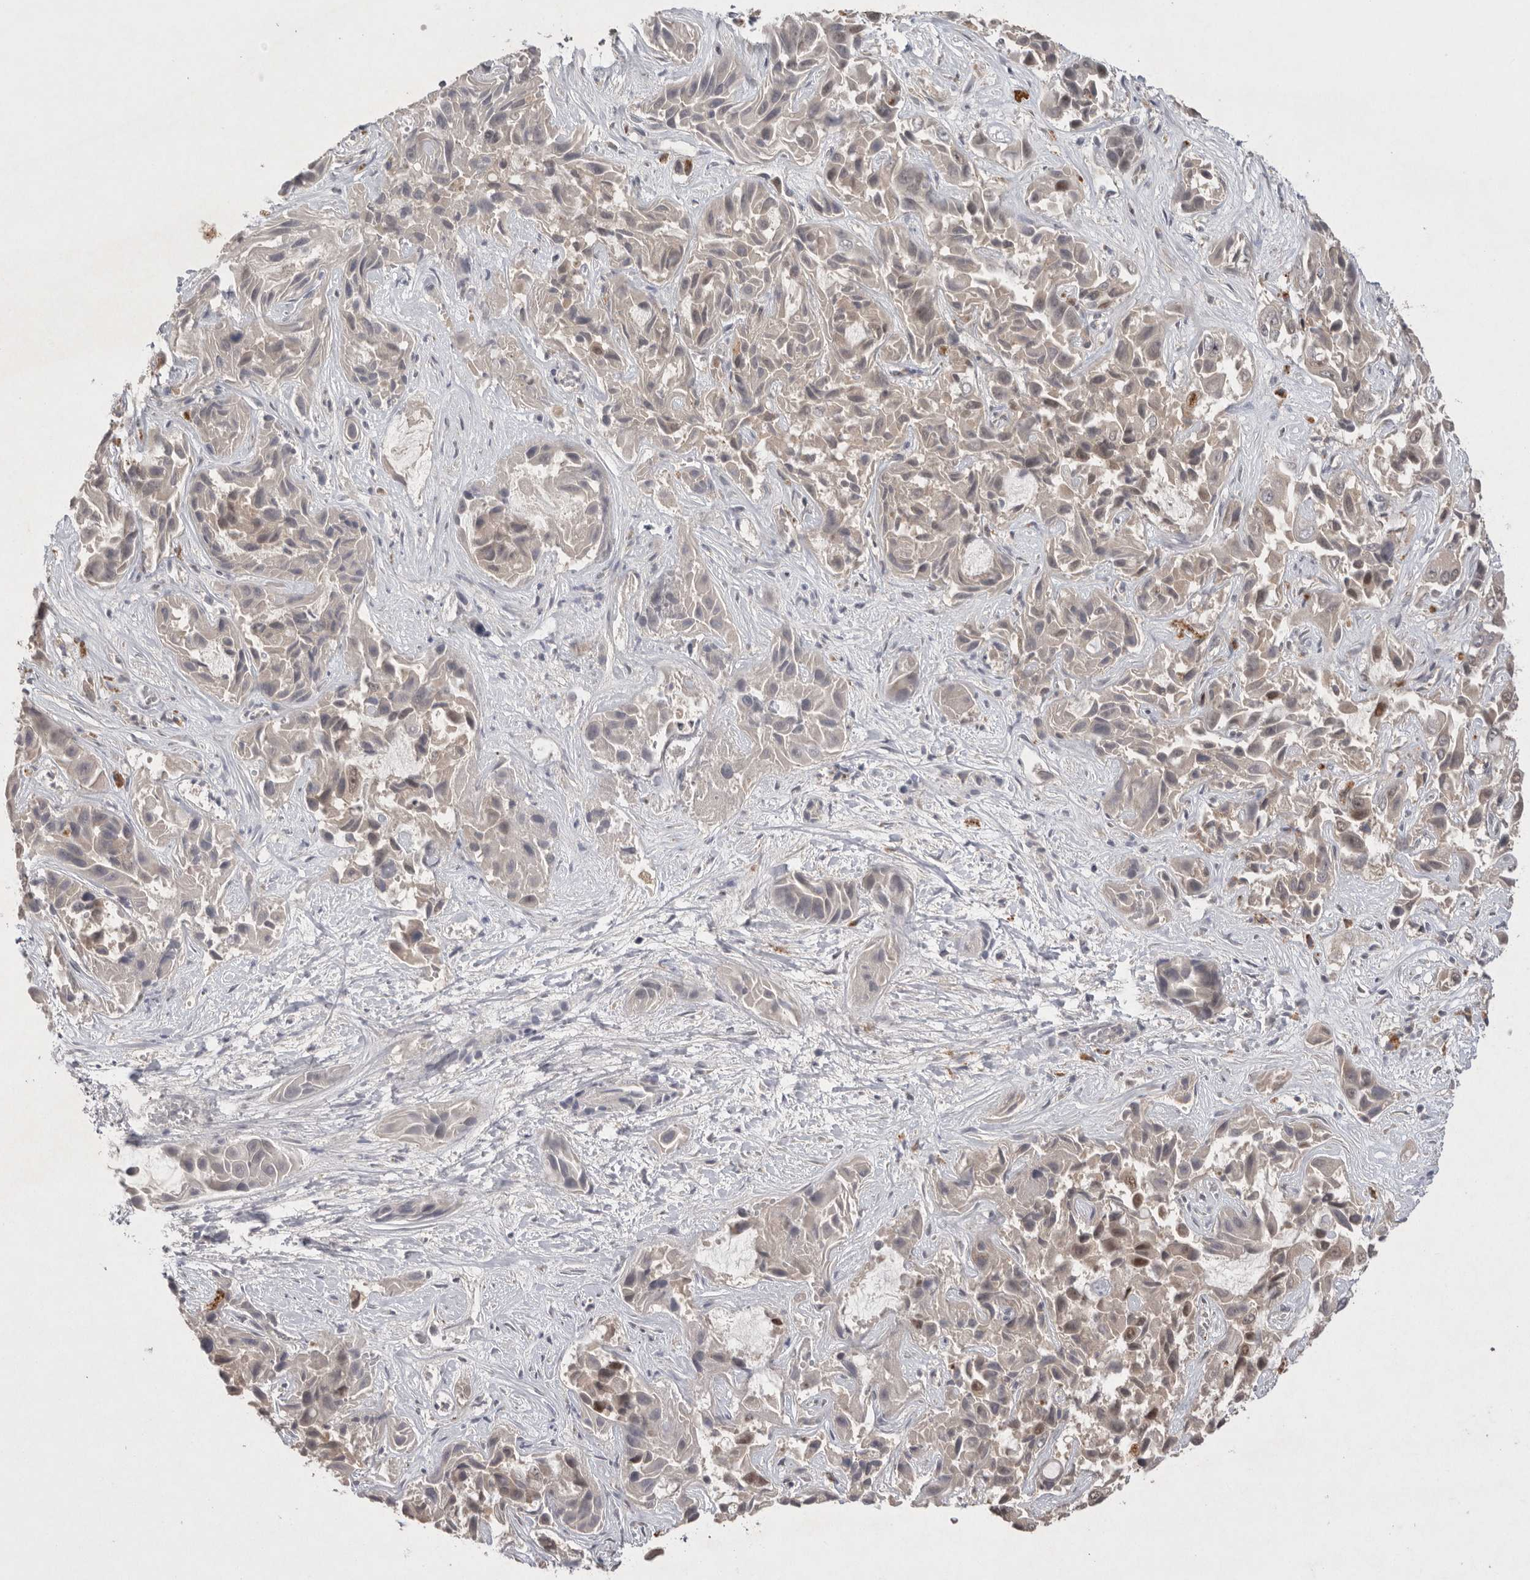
{"staining": {"intensity": "weak", "quantity": "<25%", "location": "cytoplasmic/membranous"}, "tissue": "liver cancer", "cell_type": "Tumor cells", "image_type": "cancer", "snomed": [{"axis": "morphology", "description": "Cholangiocarcinoma"}, {"axis": "topography", "description": "Liver"}], "caption": "Tumor cells show no significant protein positivity in liver cancer.", "gene": "HUS1", "patient": {"sex": "female", "age": 52}}